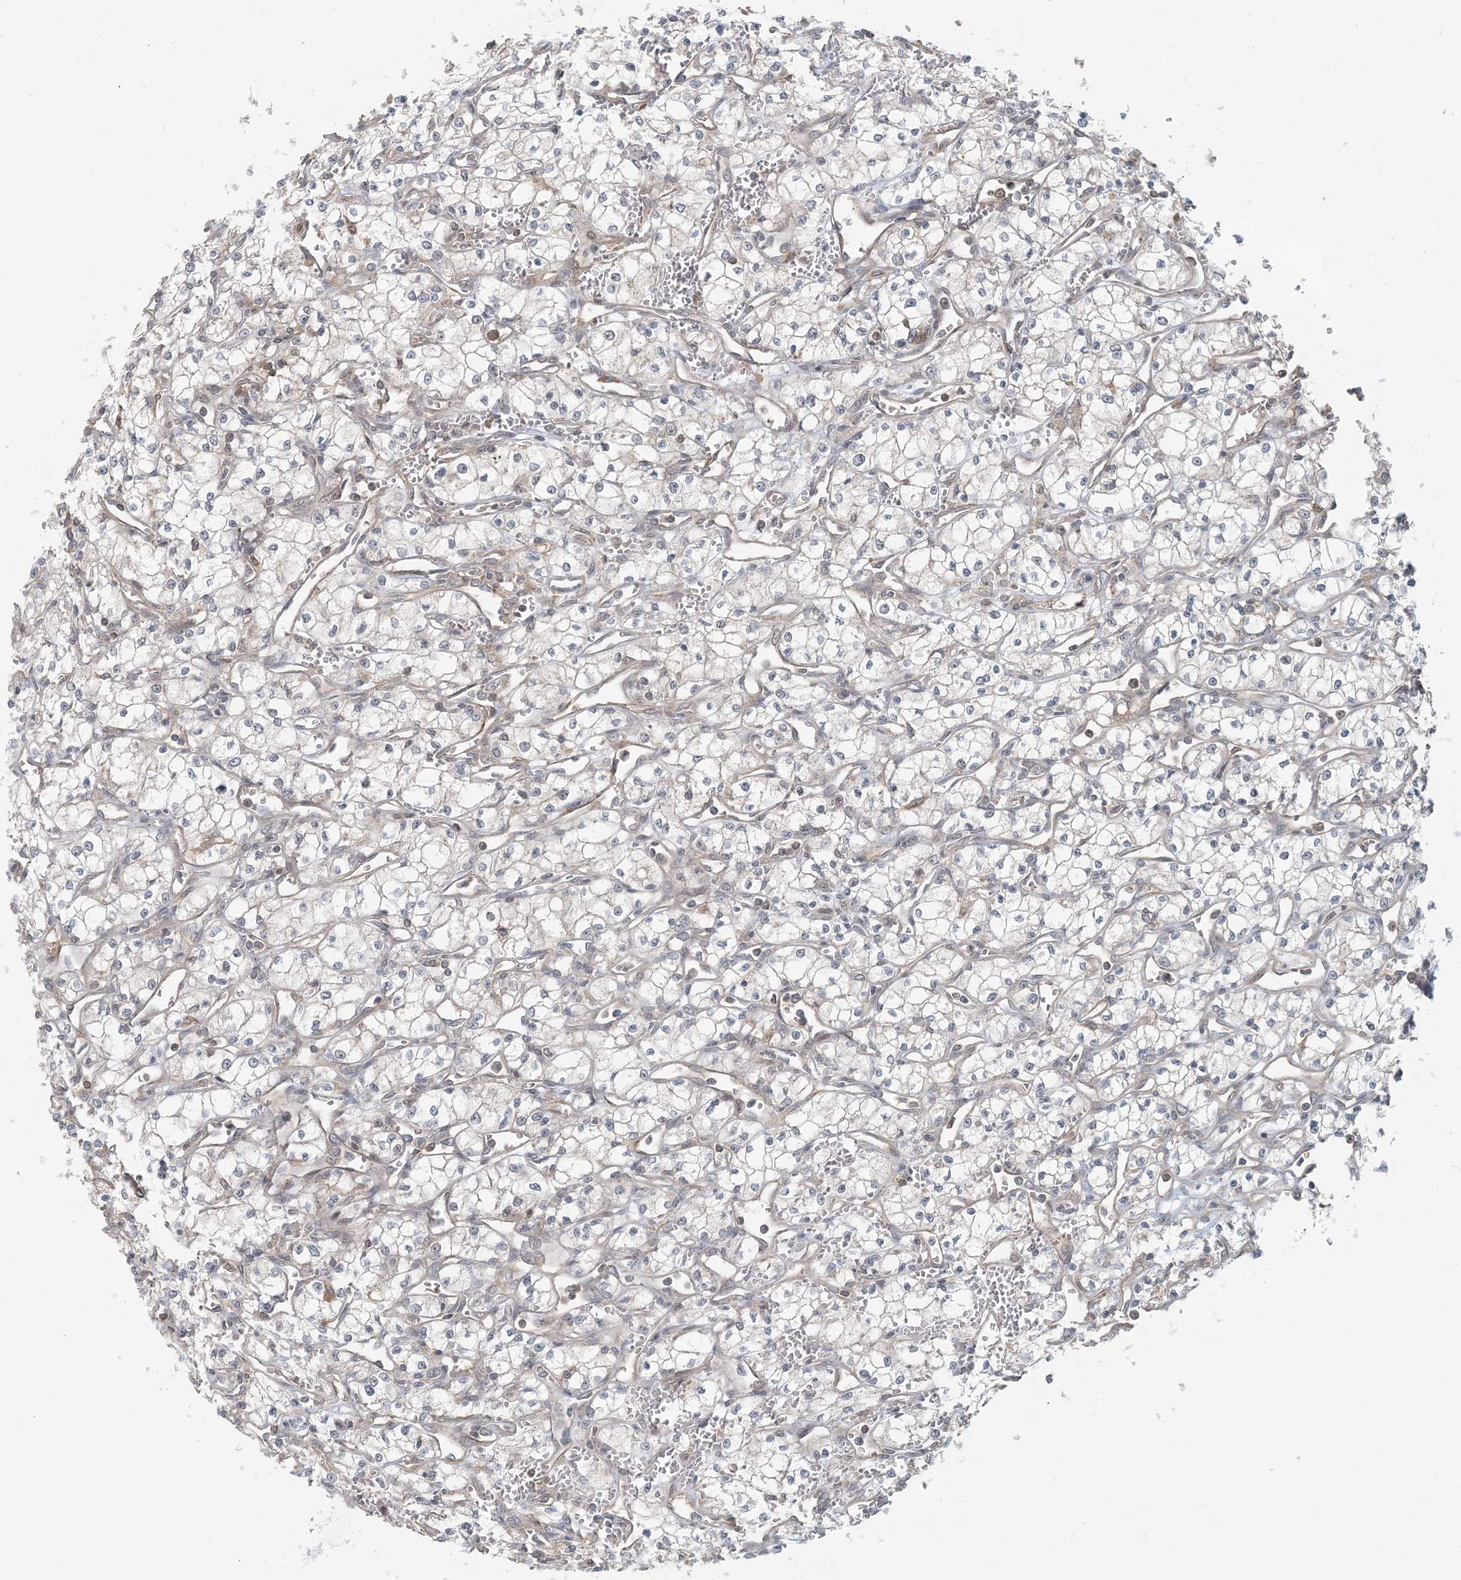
{"staining": {"intensity": "negative", "quantity": "none", "location": "none"}, "tissue": "renal cancer", "cell_type": "Tumor cells", "image_type": "cancer", "snomed": [{"axis": "morphology", "description": "Adenocarcinoma, NOS"}, {"axis": "topography", "description": "Kidney"}], "caption": "There is no significant positivity in tumor cells of adenocarcinoma (renal).", "gene": "OBI1", "patient": {"sex": "male", "age": 59}}